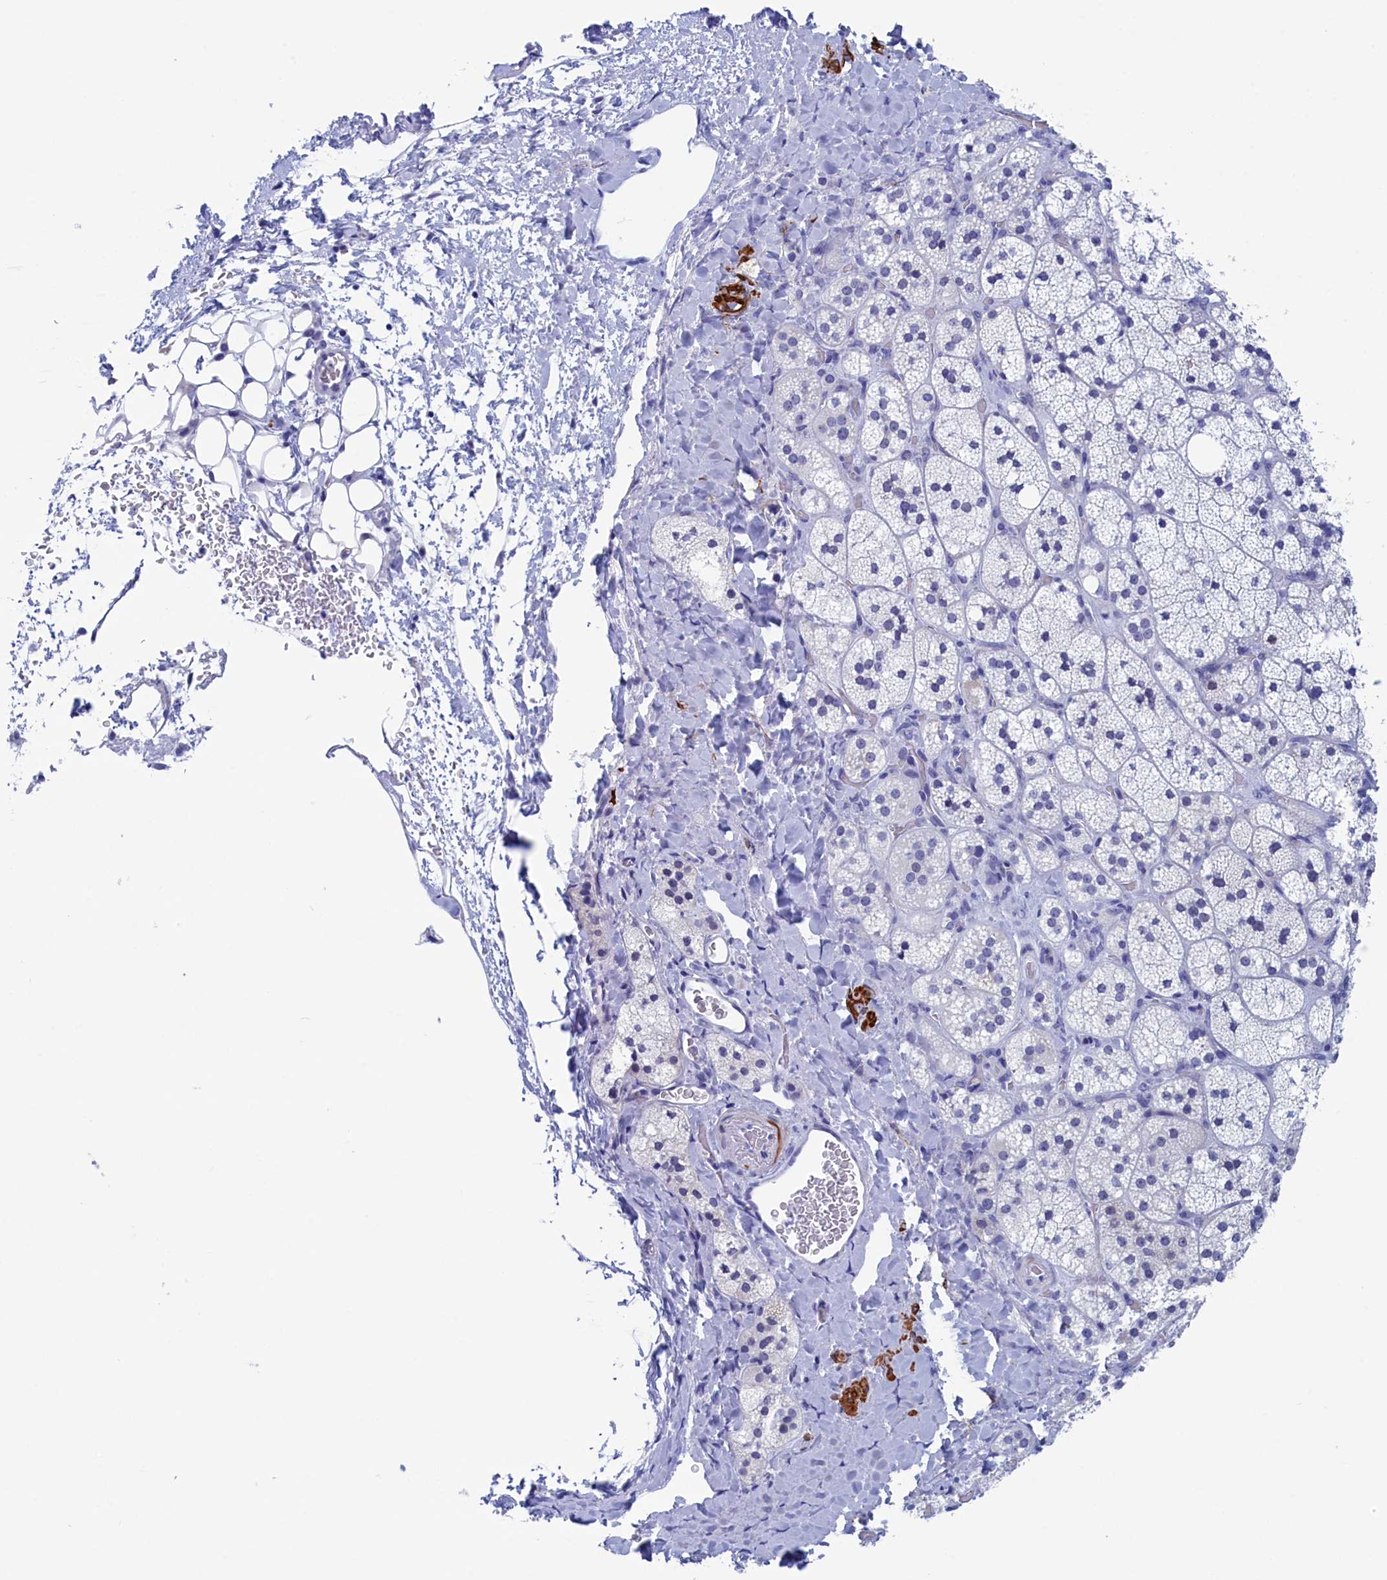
{"staining": {"intensity": "negative", "quantity": "none", "location": "none"}, "tissue": "adrenal gland", "cell_type": "Glandular cells", "image_type": "normal", "snomed": [{"axis": "morphology", "description": "Normal tissue, NOS"}, {"axis": "topography", "description": "Adrenal gland"}], "caption": "DAB (3,3'-diaminobenzidine) immunohistochemical staining of benign adrenal gland demonstrates no significant expression in glandular cells.", "gene": "WDR83", "patient": {"sex": "male", "age": 61}}